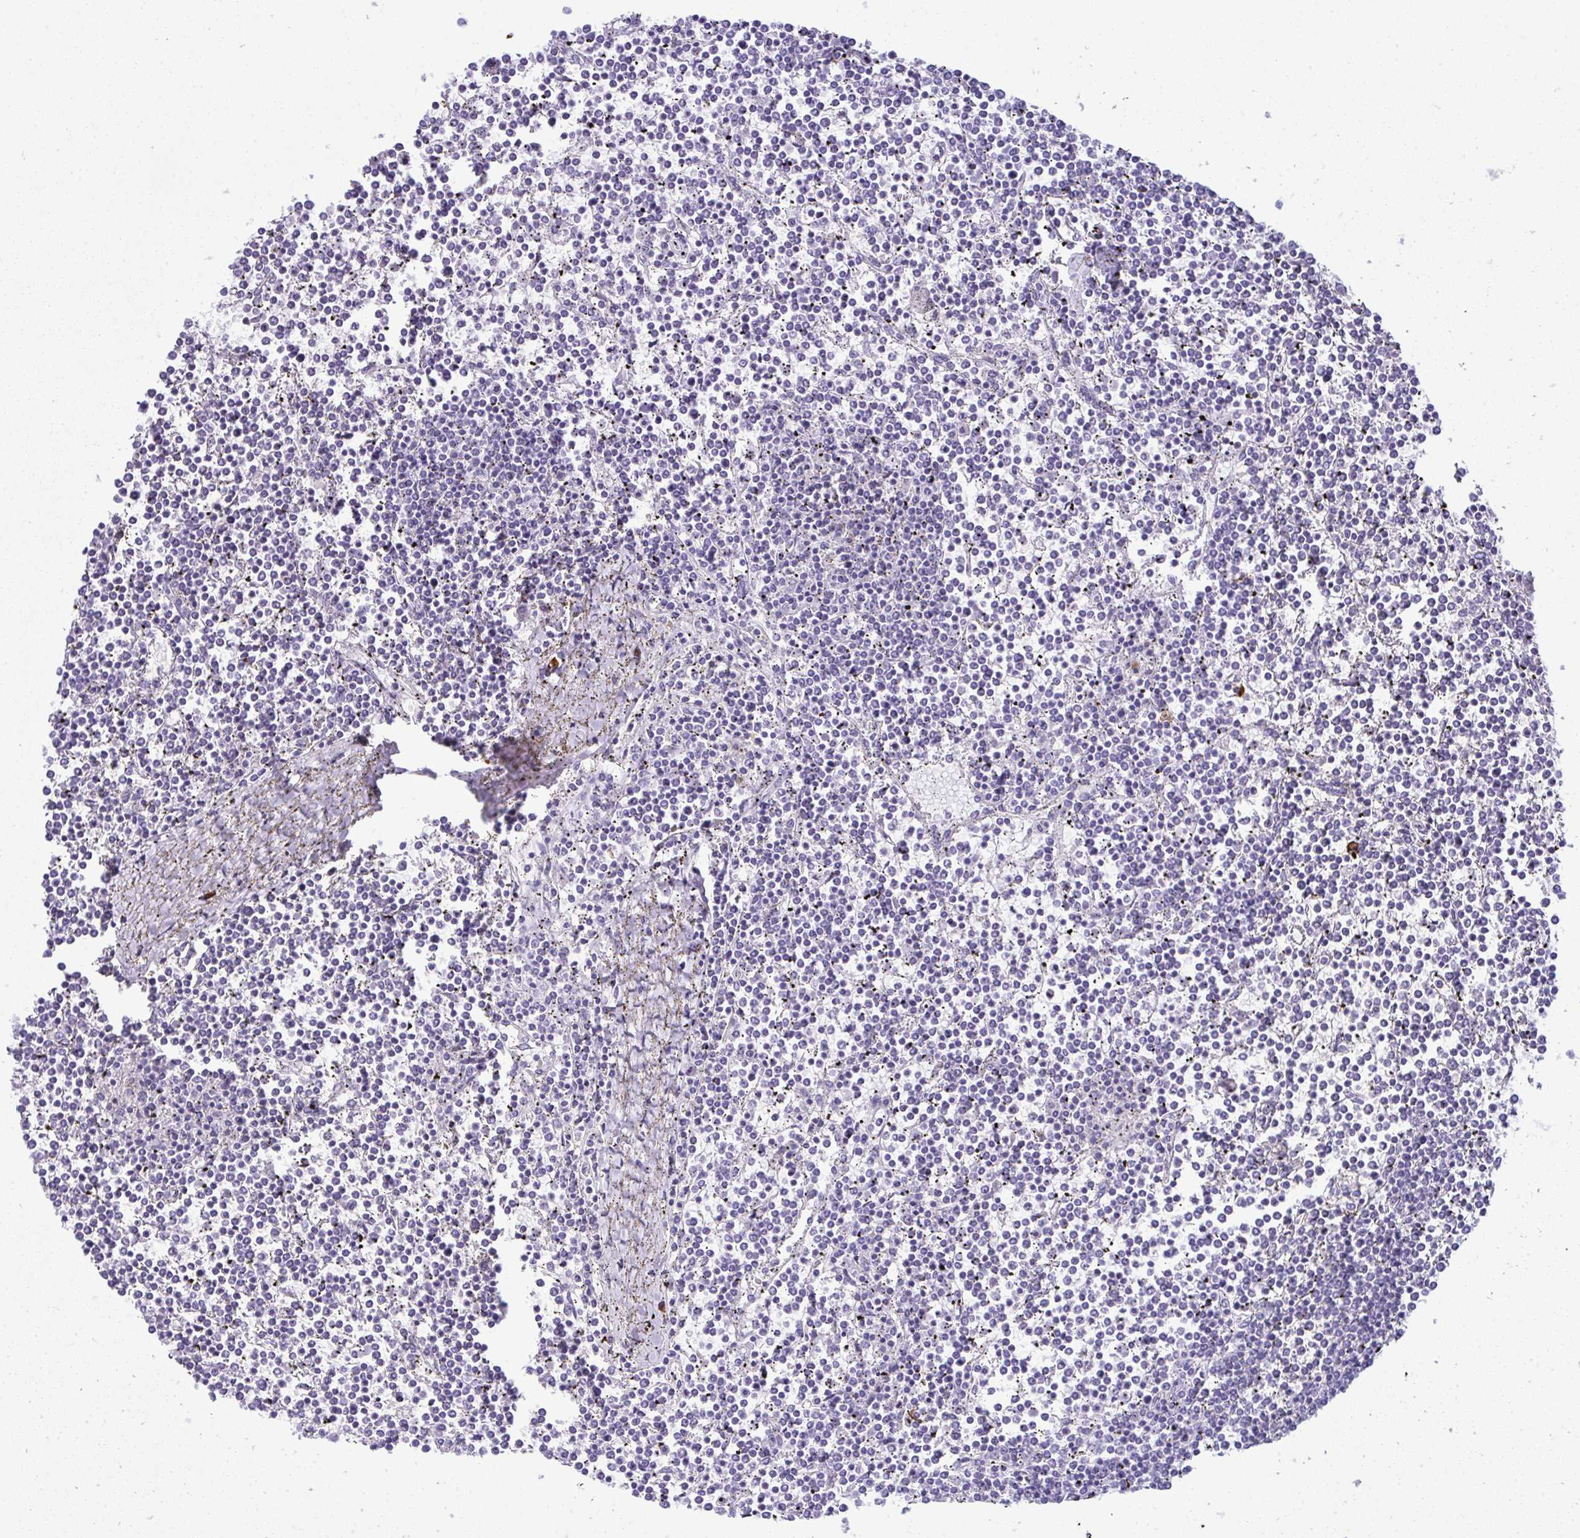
{"staining": {"intensity": "negative", "quantity": "none", "location": "none"}, "tissue": "lymphoma", "cell_type": "Tumor cells", "image_type": "cancer", "snomed": [{"axis": "morphology", "description": "Malignant lymphoma, non-Hodgkin's type, Low grade"}, {"axis": "topography", "description": "Spleen"}], "caption": "Human malignant lymphoma, non-Hodgkin's type (low-grade) stained for a protein using IHC demonstrates no positivity in tumor cells.", "gene": "JCHAIN", "patient": {"sex": "female", "age": 19}}